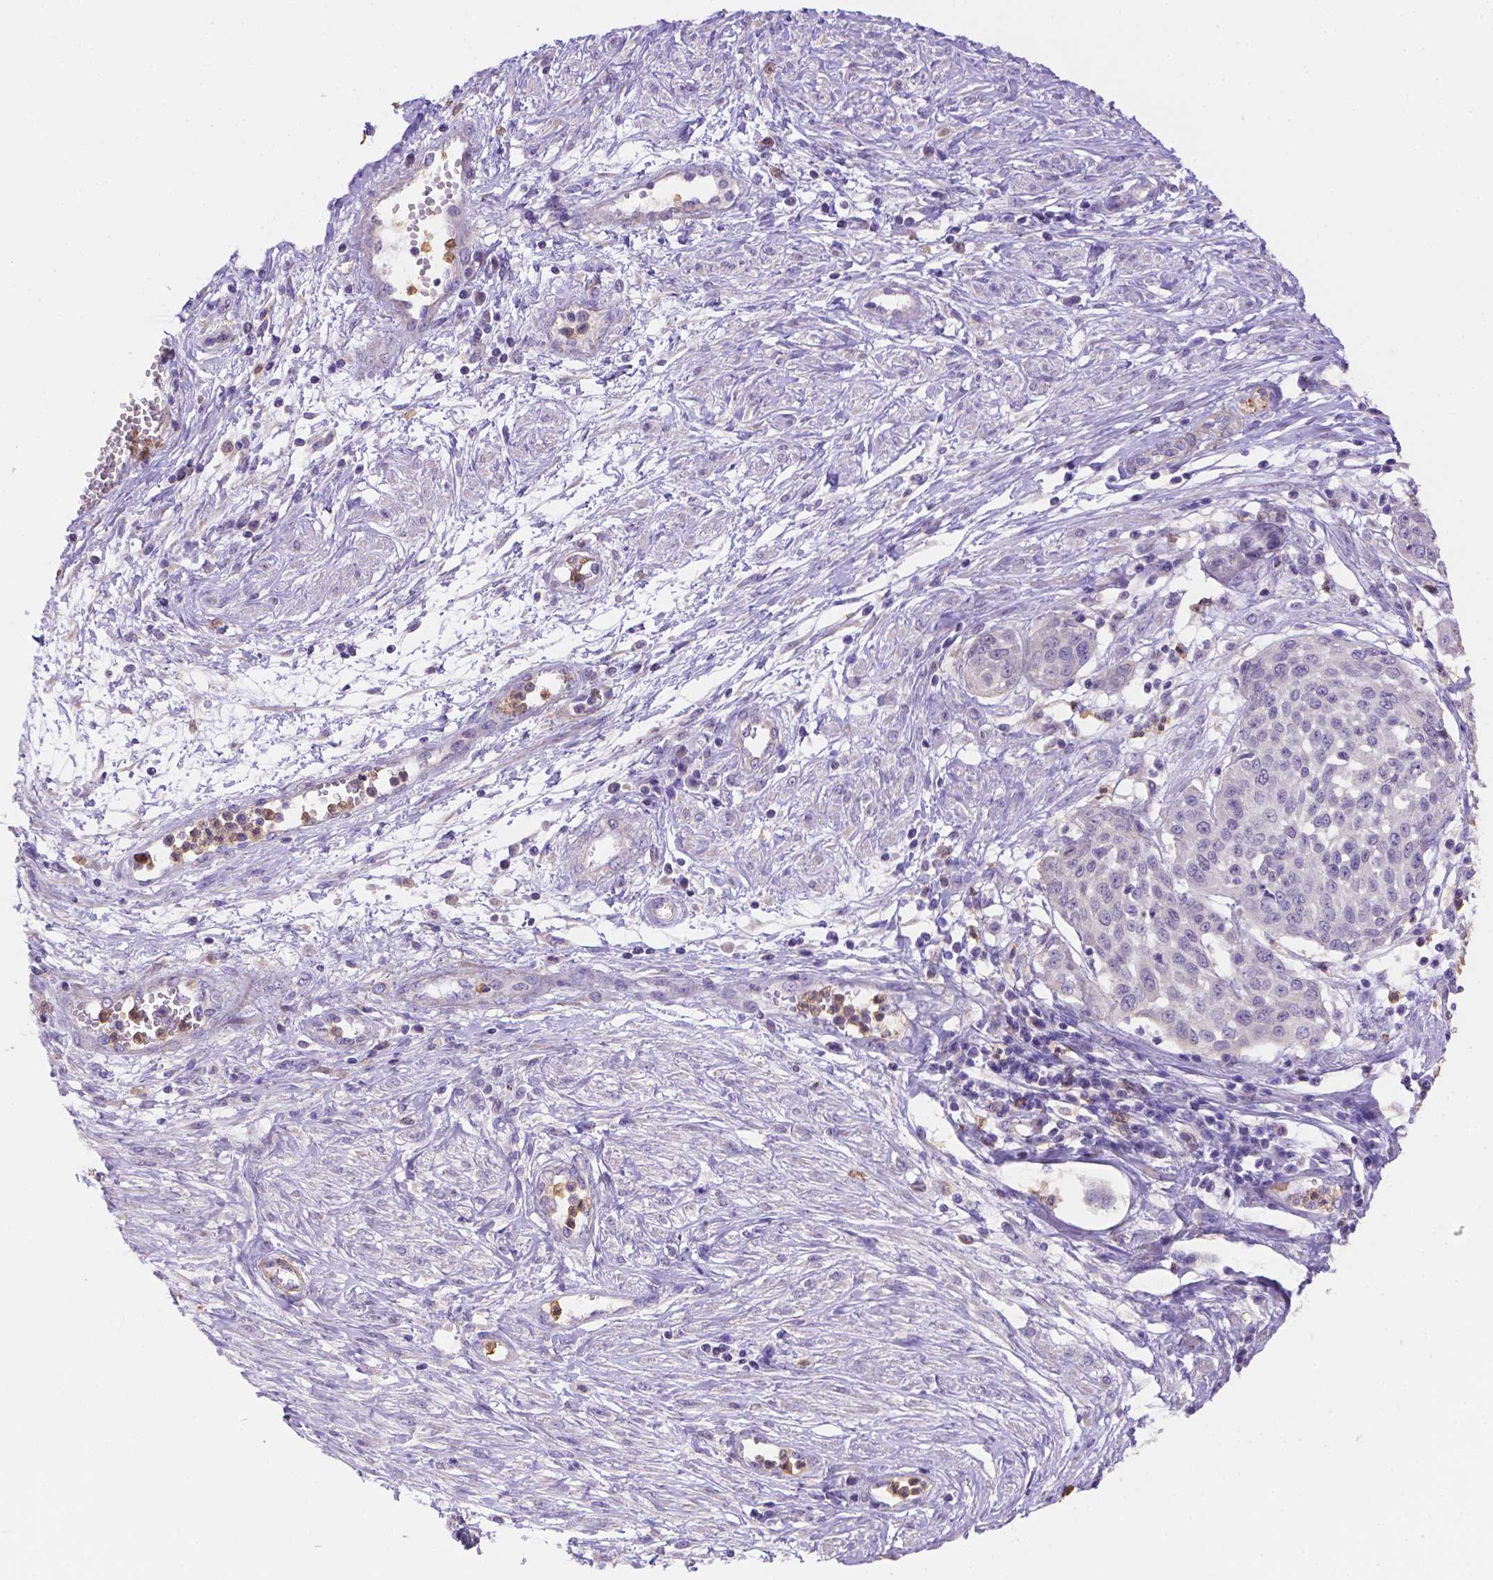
{"staining": {"intensity": "negative", "quantity": "none", "location": "none"}, "tissue": "cervical cancer", "cell_type": "Tumor cells", "image_type": "cancer", "snomed": [{"axis": "morphology", "description": "Squamous cell carcinoma, NOS"}, {"axis": "topography", "description": "Cervix"}], "caption": "Tumor cells show no significant positivity in cervical cancer (squamous cell carcinoma).", "gene": "NXPE2", "patient": {"sex": "female", "age": 34}}